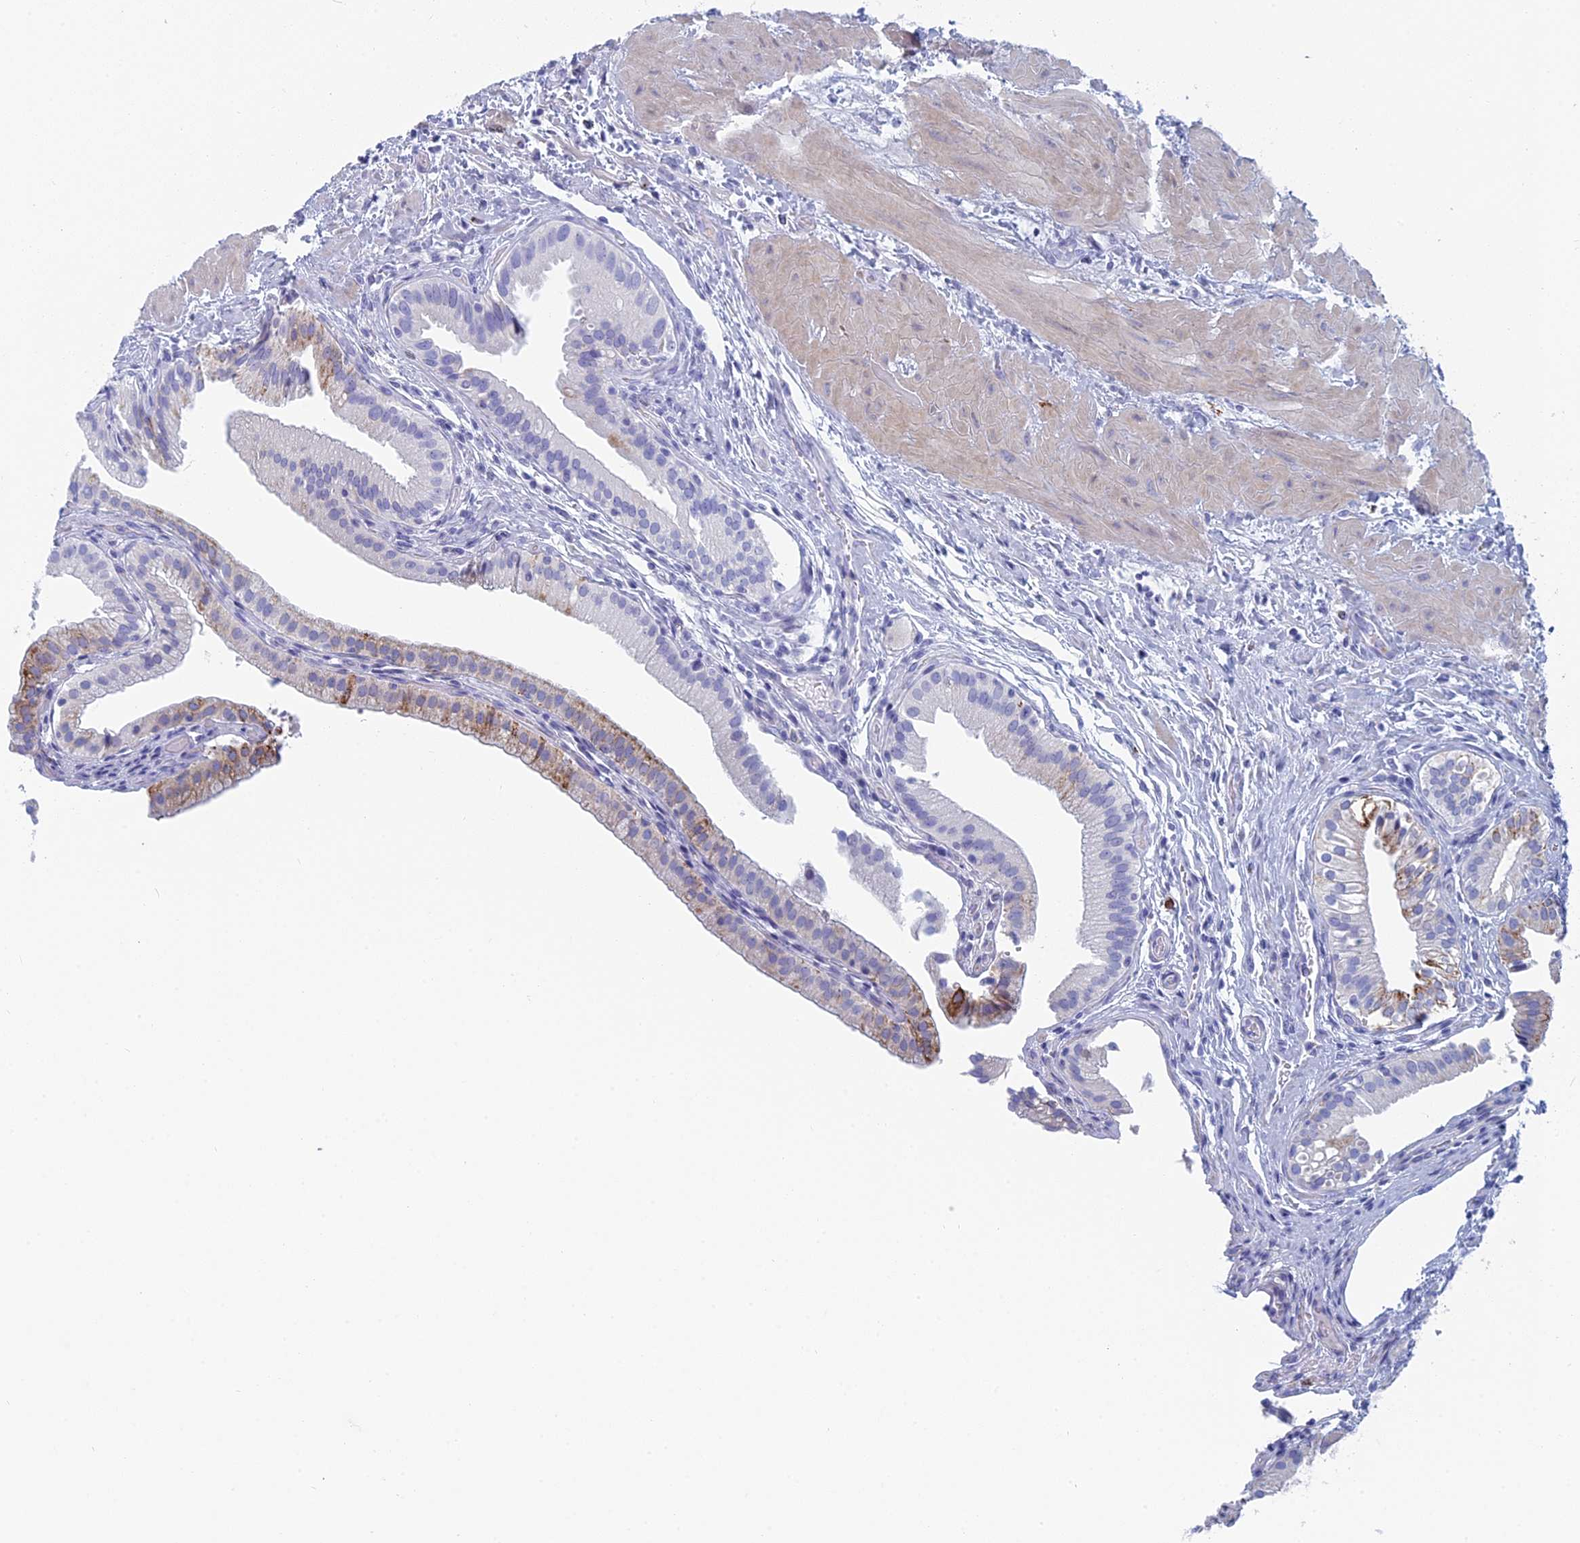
{"staining": {"intensity": "moderate", "quantity": "<25%", "location": "cytoplasmic/membranous"}, "tissue": "gallbladder", "cell_type": "Glandular cells", "image_type": "normal", "snomed": [{"axis": "morphology", "description": "Normal tissue, NOS"}, {"axis": "topography", "description": "Gallbladder"}], "caption": "The micrograph reveals a brown stain indicating the presence of a protein in the cytoplasmic/membranous of glandular cells in gallbladder.", "gene": "ALMS1", "patient": {"sex": "male", "age": 24}}